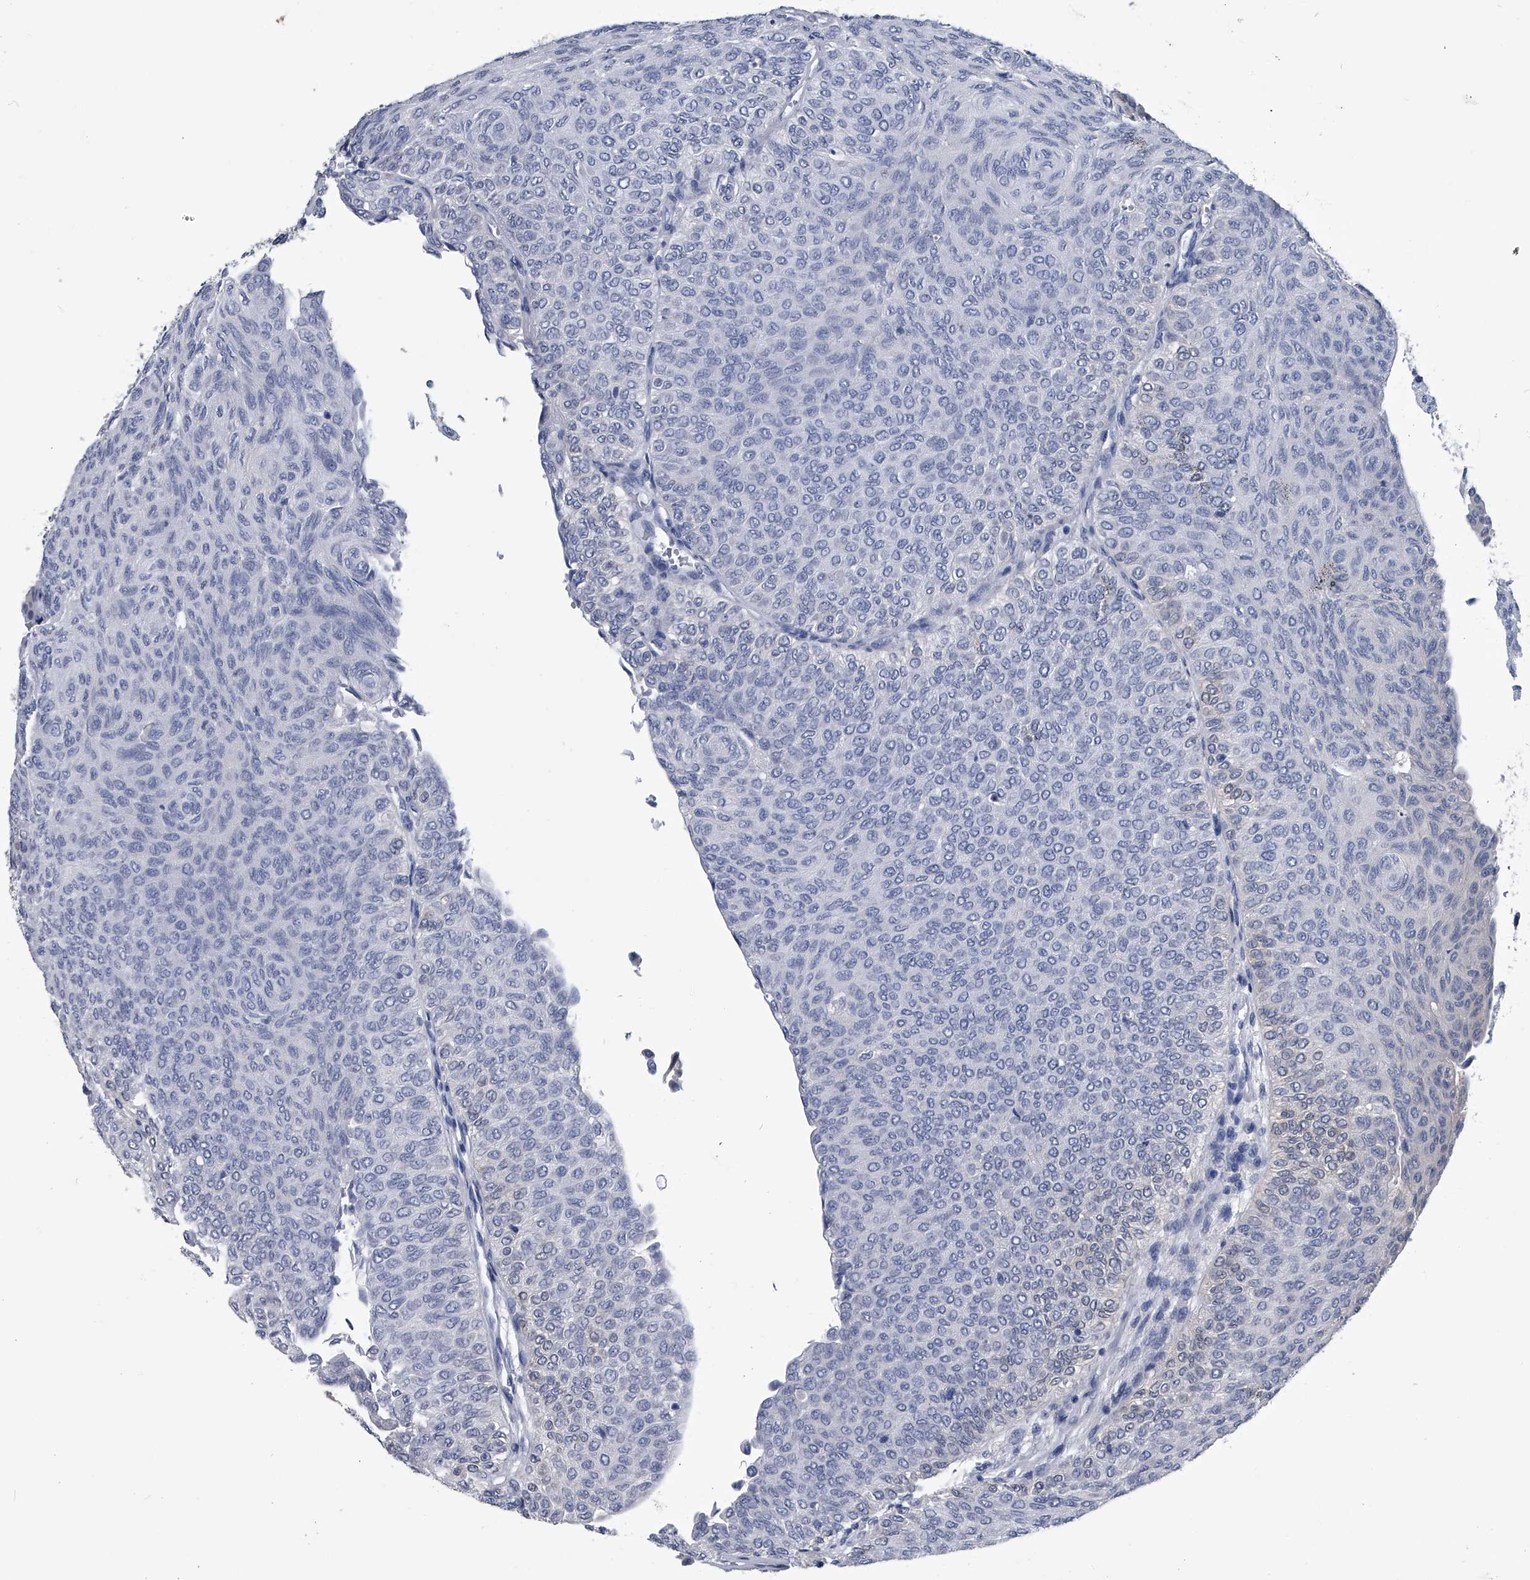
{"staining": {"intensity": "weak", "quantity": "<25%", "location": "cytoplasmic/membranous"}, "tissue": "urothelial cancer", "cell_type": "Tumor cells", "image_type": "cancer", "snomed": [{"axis": "morphology", "description": "Urothelial carcinoma, Low grade"}, {"axis": "topography", "description": "Urinary bladder"}], "caption": "Immunohistochemistry of human urothelial carcinoma (low-grade) demonstrates no staining in tumor cells. (DAB IHC visualized using brightfield microscopy, high magnification).", "gene": "PDXK", "patient": {"sex": "male", "age": 78}}